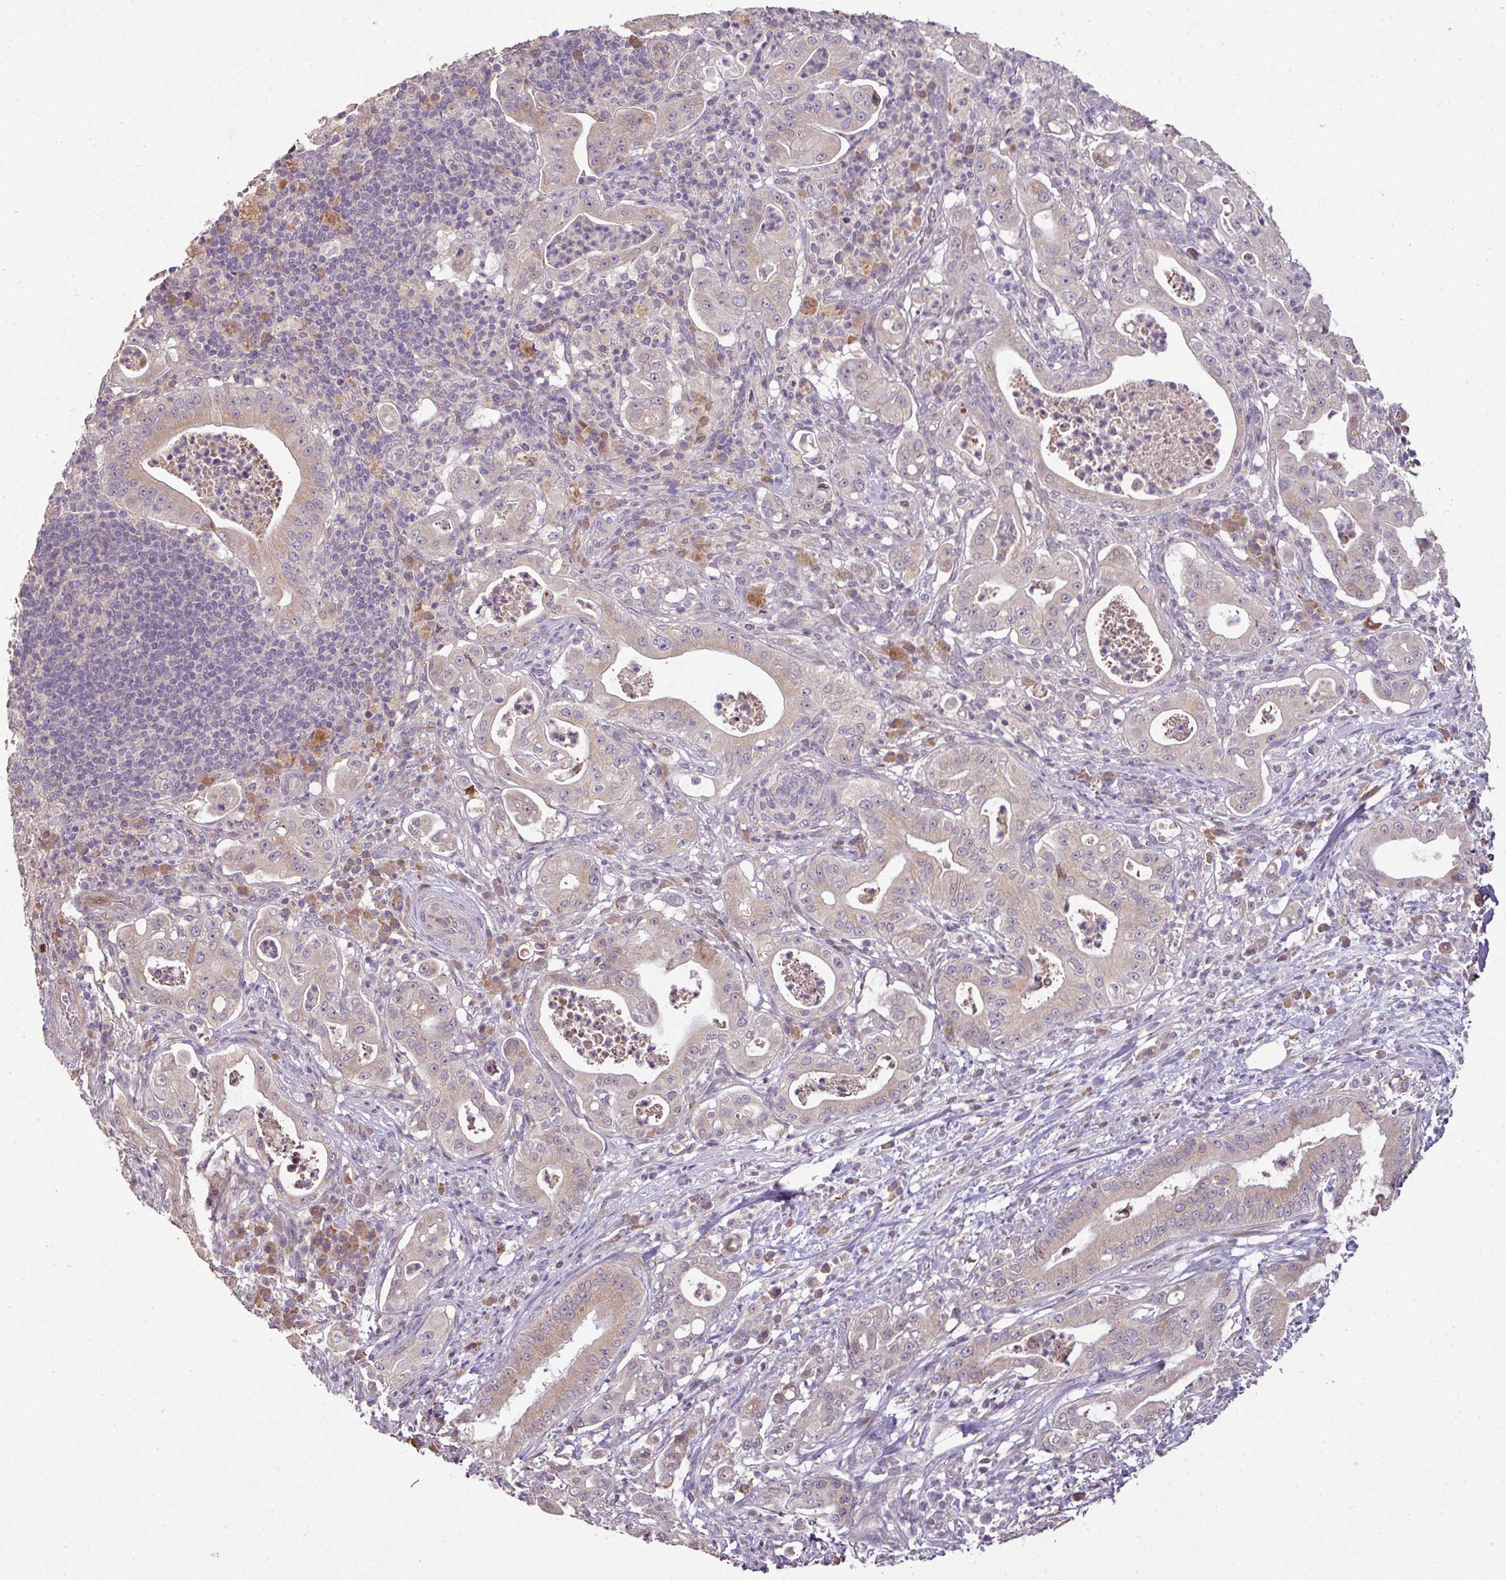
{"staining": {"intensity": "weak", "quantity": "25%-75%", "location": "cytoplasmic/membranous"}, "tissue": "pancreatic cancer", "cell_type": "Tumor cells", "image_type": "cancer", "snomed": [{"axis": "morphology", "description": "Adenocarcinoma, NOS"}, {"axis": "topography", "description": "Pancreas"}], "caption": "Tumor cells exhibit low levels of weak cytoplasmic/membranous positivity in about 25%-75% of cells in pancreatic cancer.", "gene": "SPCS3", "patient": {"sex": "male", "age": 71}}